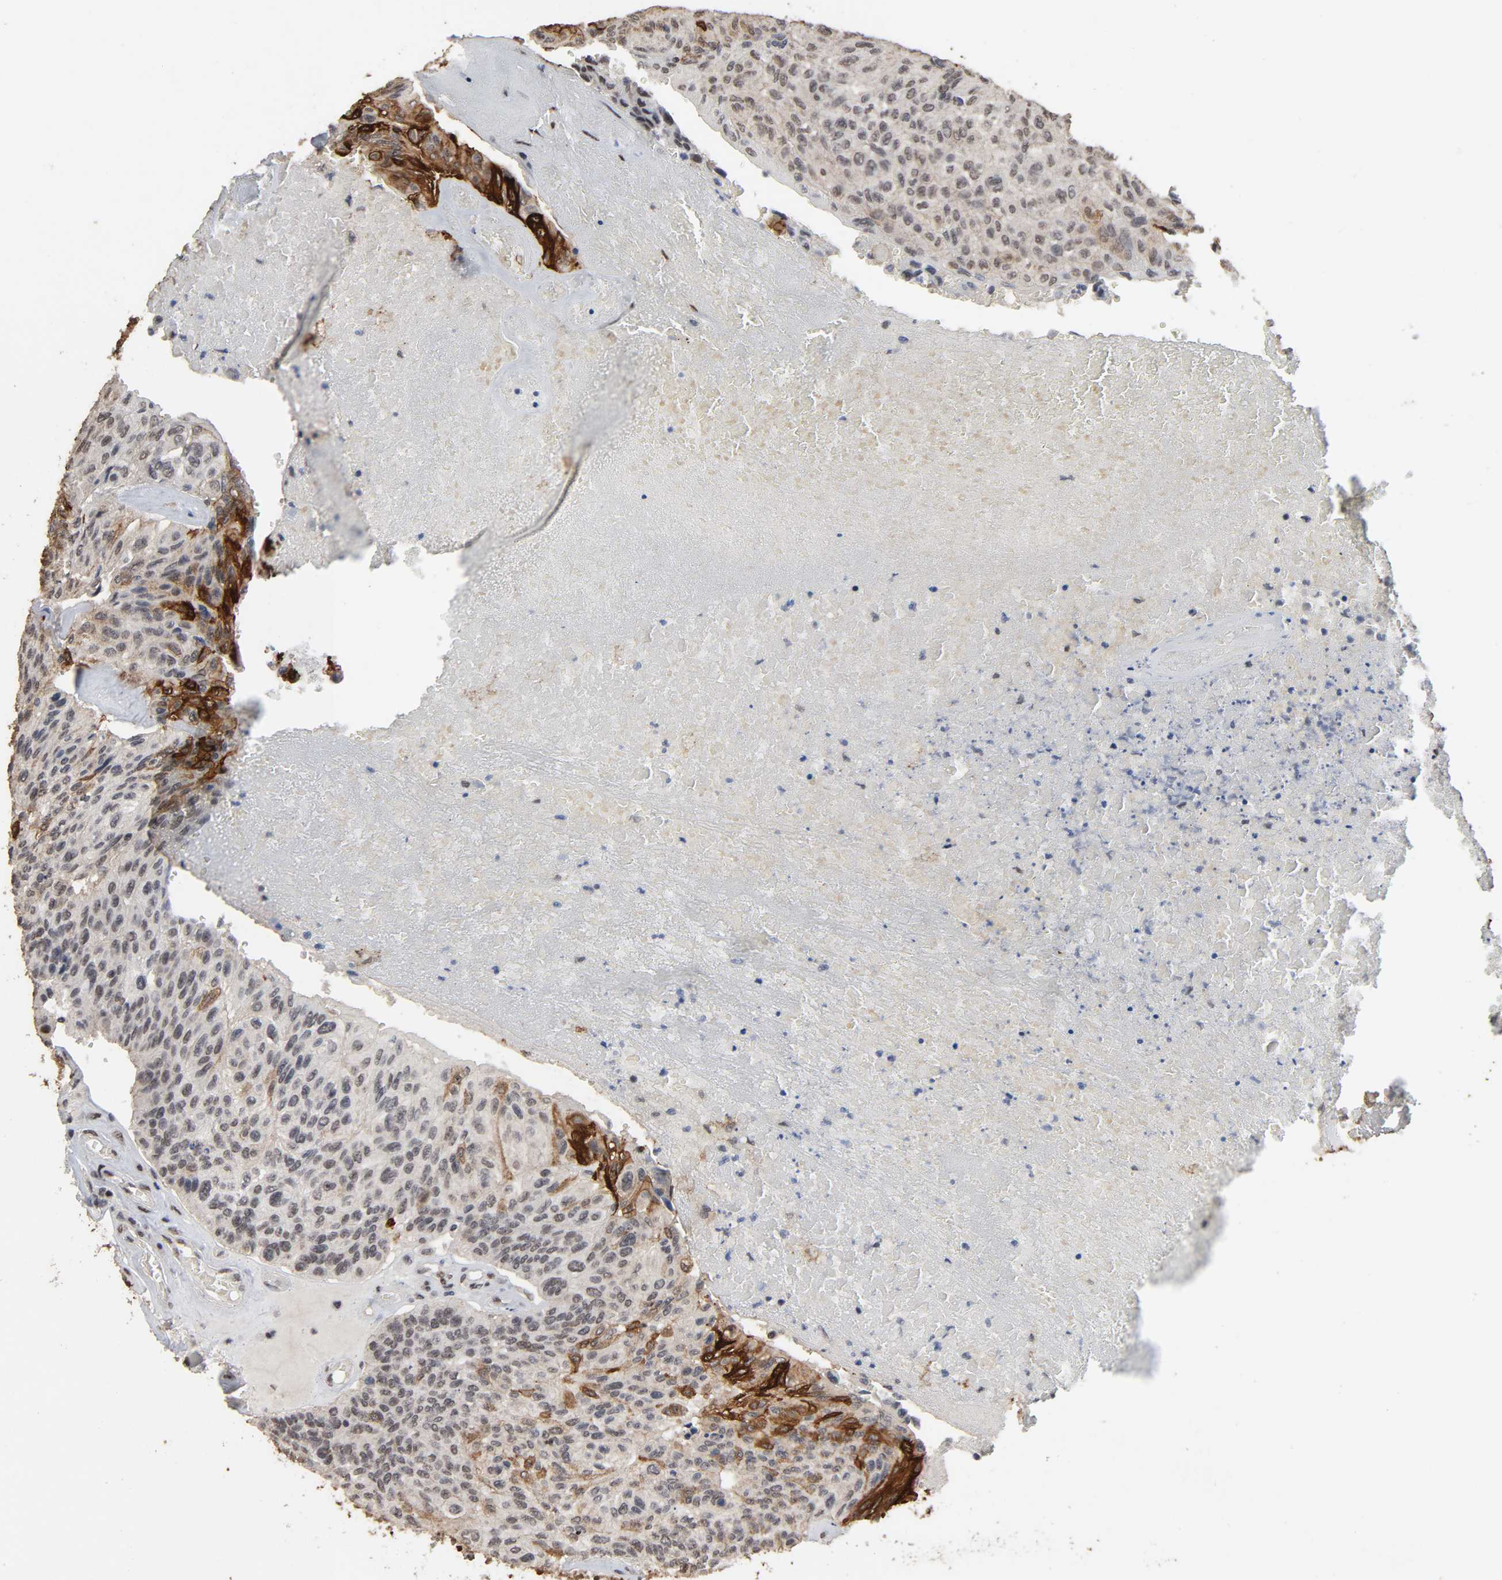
{"staining": {"intensity": "strong", "quantity": "<25%", "location": "cytoplasmic/membranous,nuclear"}, "tissue": "urothelial cancer", "cell_type": "Tumor cells", "image_type": "cancer", "snomed": [{"axis": "morphology", "description": "Urothelial carcinoma, High grade"}, {"axis": "topography", "description": "Urinary bladder"}], "caption": "A high-resolution micrograph shows IHC staining of high-grade urothelial carcinoma, which shows strong cytoplasmic/membranous and nuclear expression in about <25% of tumor cells.", "gene": "AHNAK2", "patient": {"sex": "male", "age": 66}}